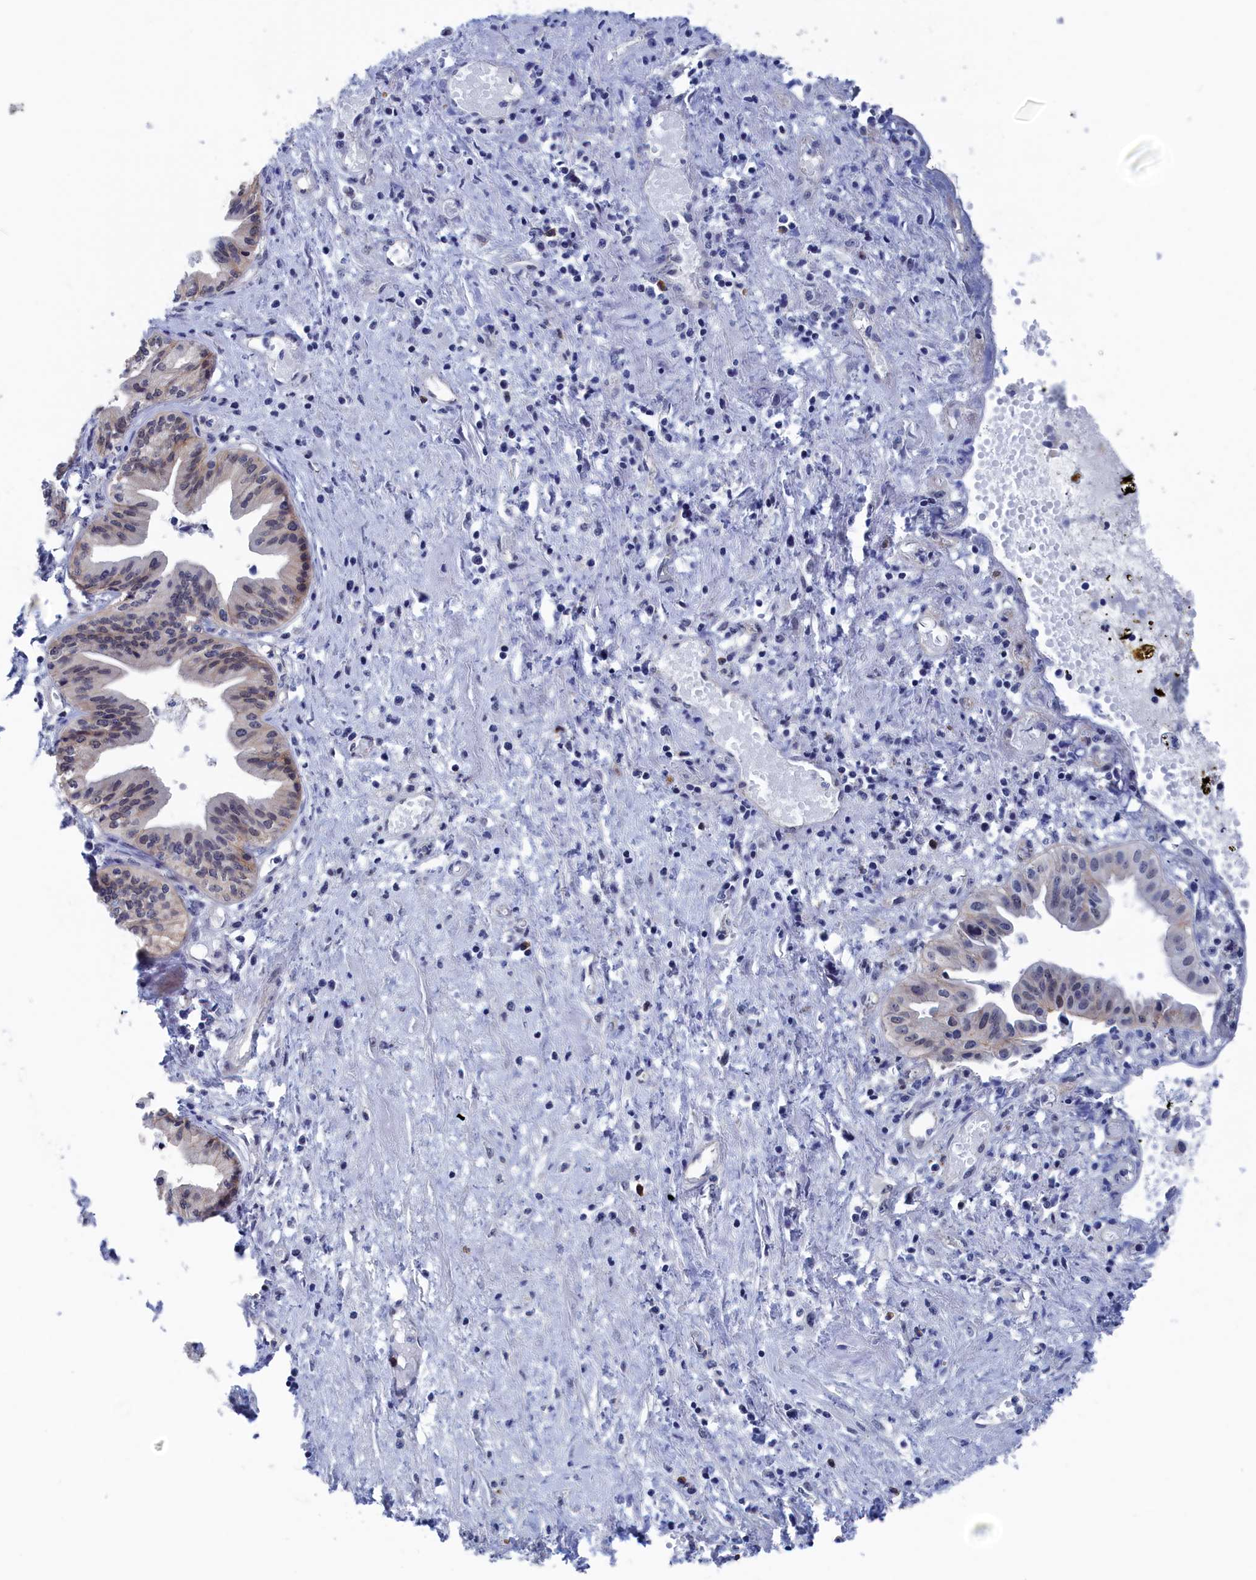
{"staining": {"intensity": "weak", "quantity": "<25%", "location": "cytoplasmic/membranous"}, "tissue": "pancreatic cancer", "cell_type": "Tumor cells", "image_type": "cancer", "snomed": [{"axis": "morphology", "description": "Adenocarcinoma, NOS"}, {"axis": "topography", "description": "Pancreas"}], "caption": "A micrograph of human pancreatic cancer (adenocarcinoma) is negative for staining in tumor cells. (Immunohistochemistry (ihc), brightfield microscopy, high magnification).", "gene": "MARCHF3", "patient": {"sex": "female", "age": 50}}